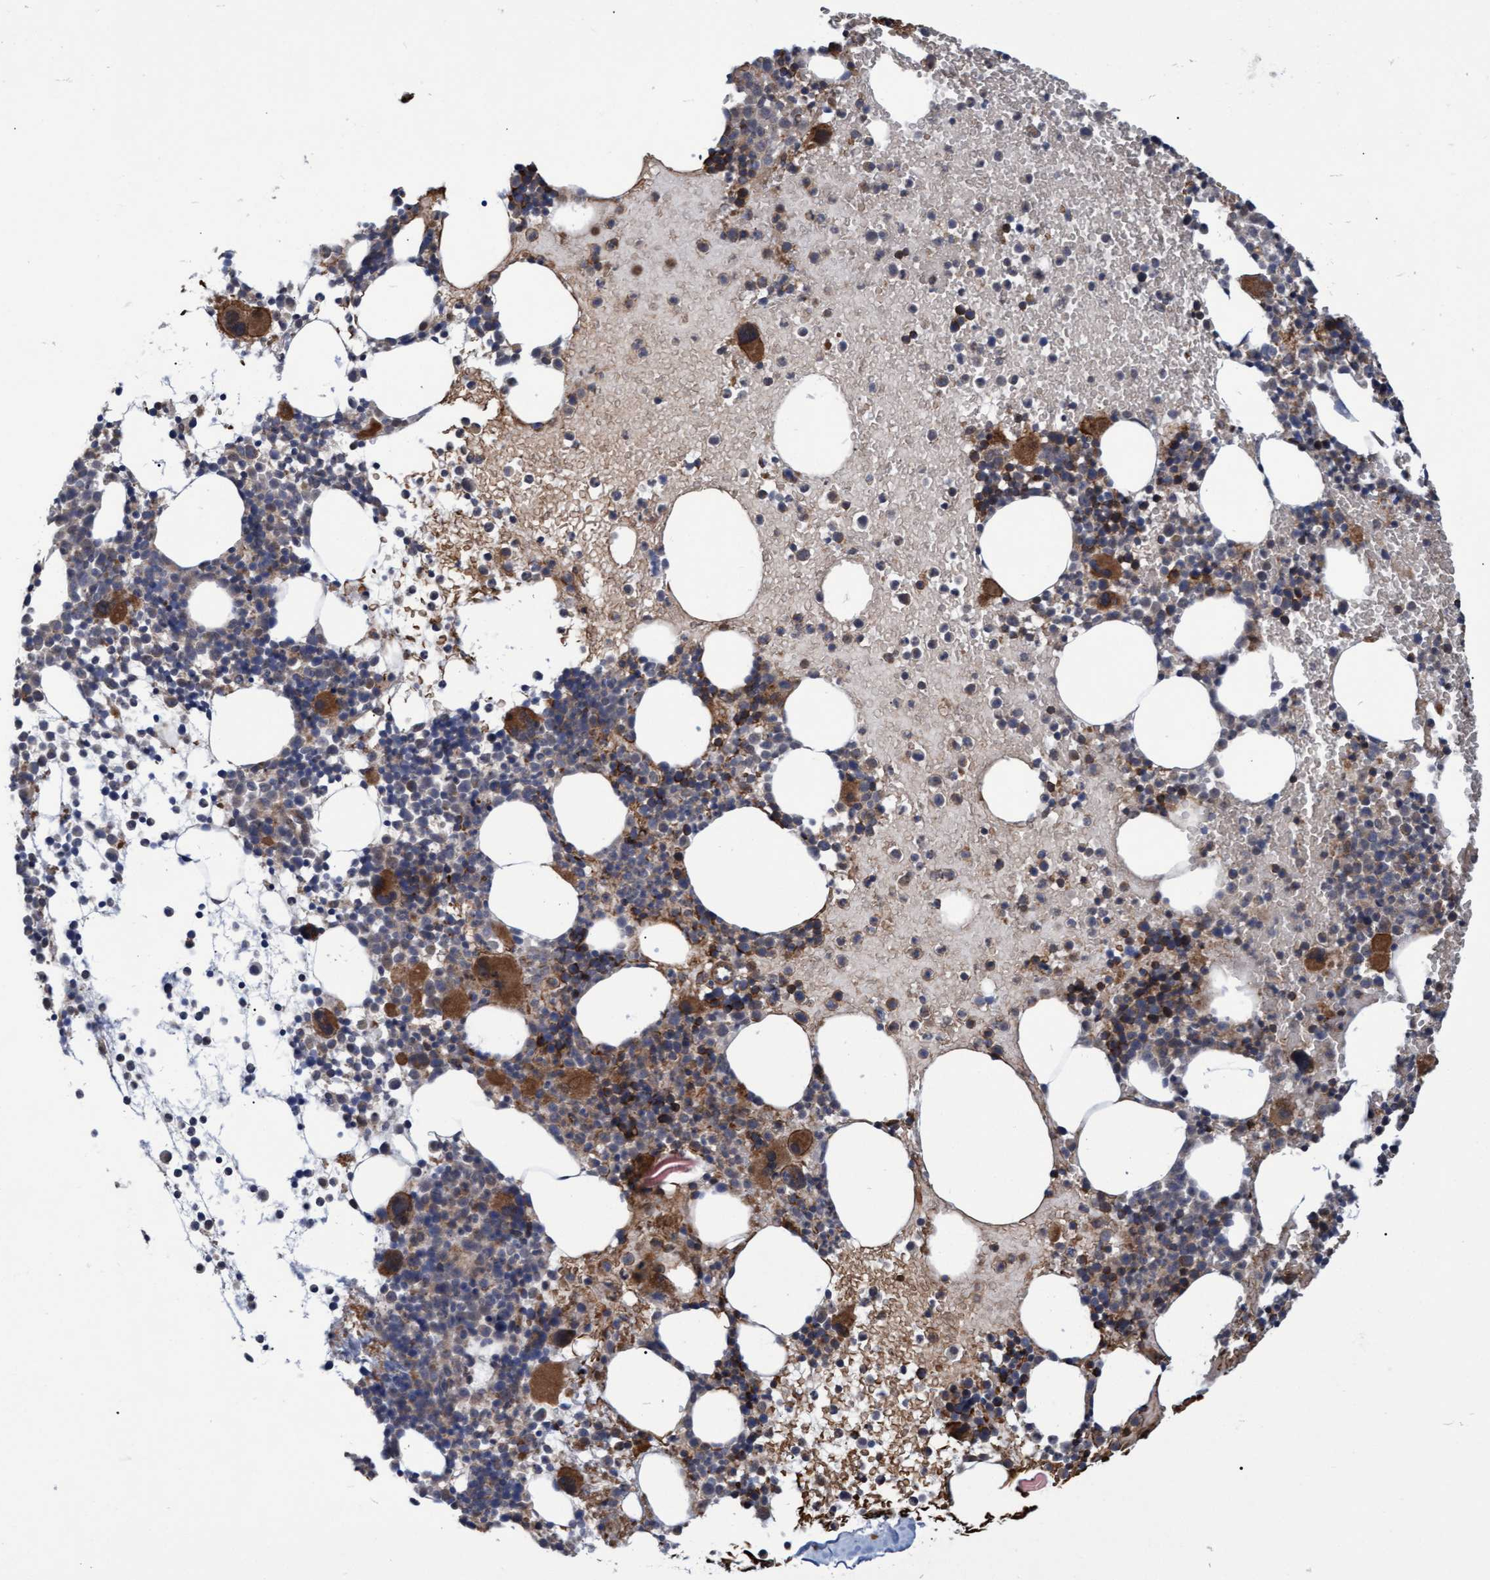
{"staining": {"intensity": "strong", "quantity": "<25%", "location": "cytoplasmic/membranous"}, "tissue": "bone marrow", "cell_type": "Hematopoietic cells", "image_type": "normal", "snomed": [{"axis": "morphology", "description": "Normal tissue, NOS"}, {"axis": "morphology", "description": "Inflammation, NOS"}, {"axis": "topography", "description": "Bone marrow"}], "caption": "Immunohistochemistry (IHC) of normal human bone marrow demonstrates medium levels of strong cytoplasmic/membranous expression in about <25% of hematopoietic cells.", "gene": "NAA15", "patient": {"sex": "male", "age": 78}}